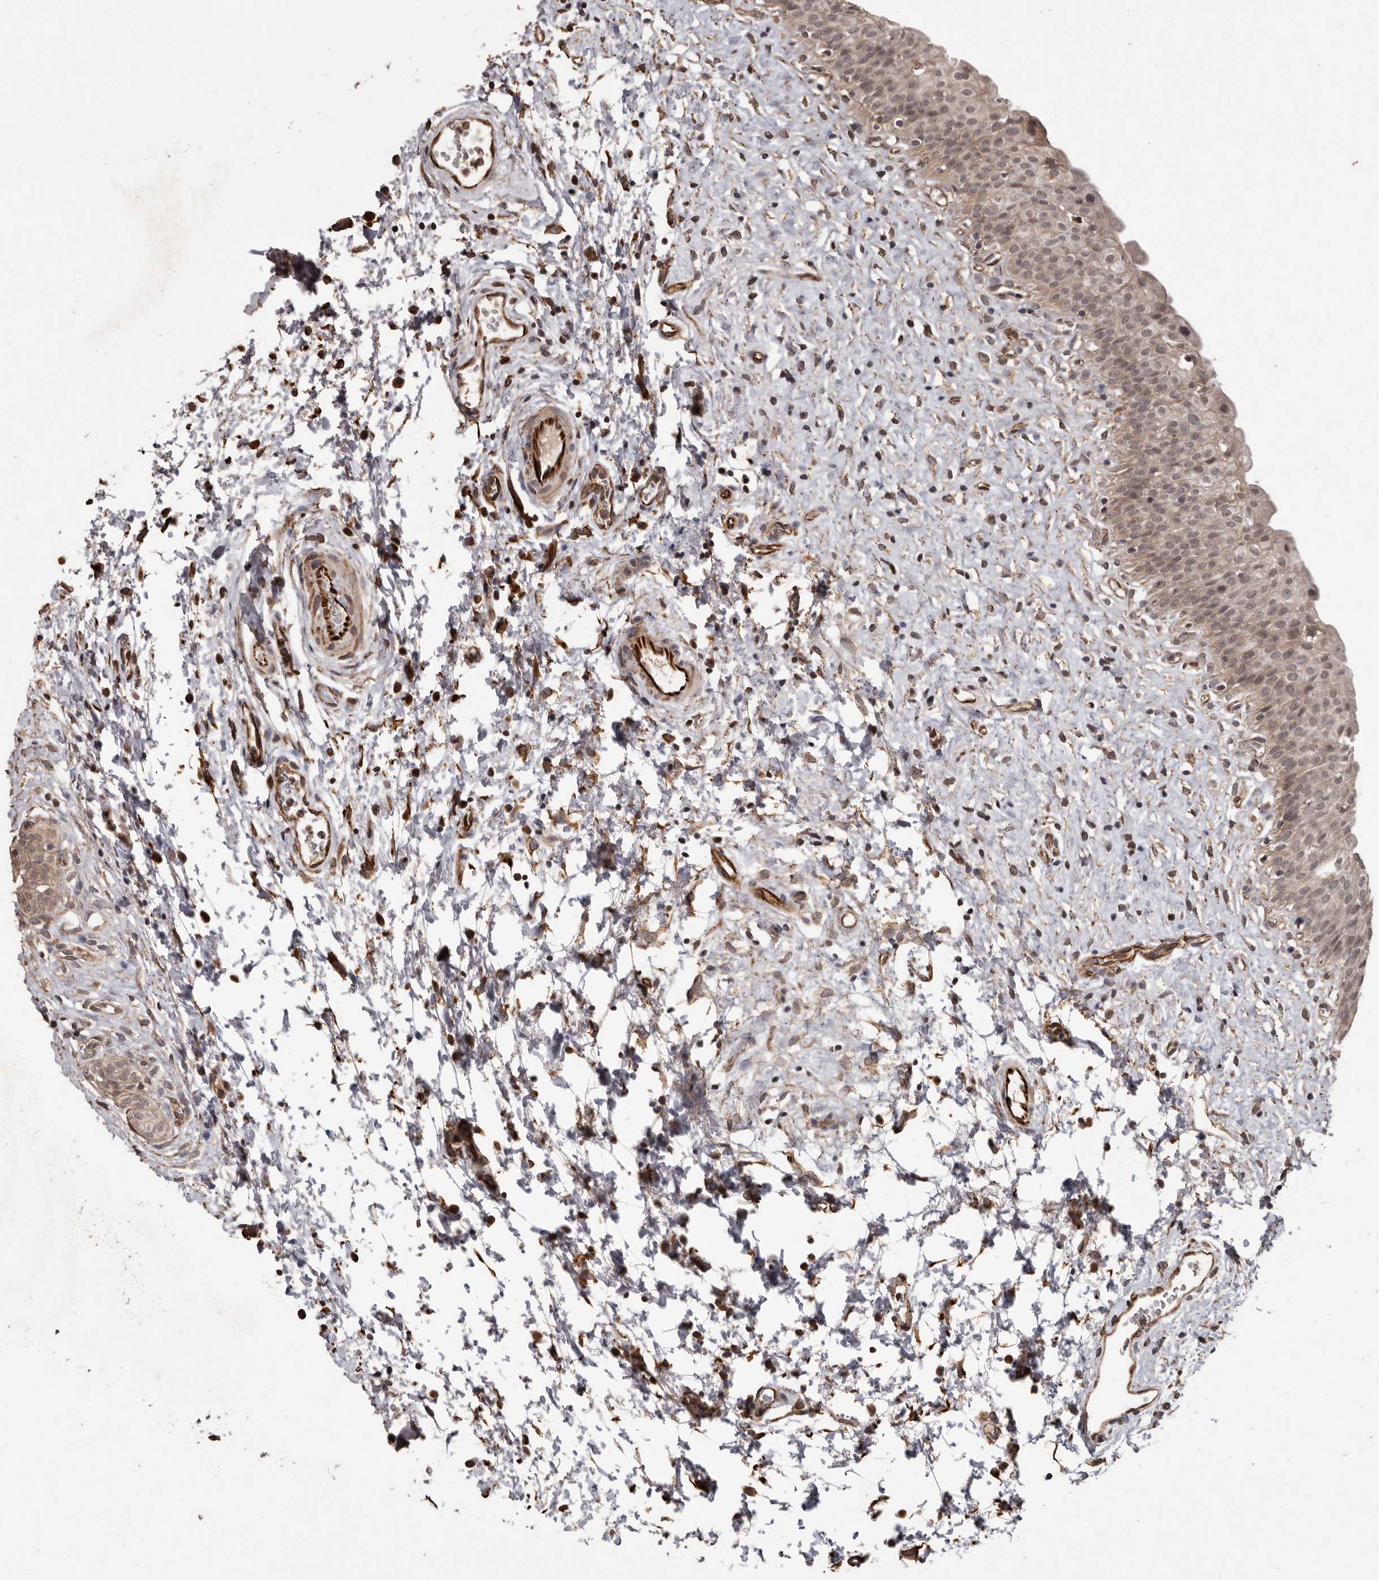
{"staining": {"intensity": "weak", "quantity": ">75%", "location": "cytoplasmic/membranous,nuclear"}, "tissue": "urinary bladder", "cell_type": "Urothelial cells", "image_type": "normal", "snomed": [{"axis": "morphology", "description": "Normal tissue, NOS"}, {"axis": "topography", "description": "Urinary bladder"}], "caption": "A high-resolution photomicrograph shows immunohistochemistry (IHC) staining of normal urinary bladder, which demonstrates weak cytoplasmic/membranous,nuclear staining in about >75% of urothelial cells.", "gene": "BRAT1", "patient": {"sex": "male", "age": 51}}